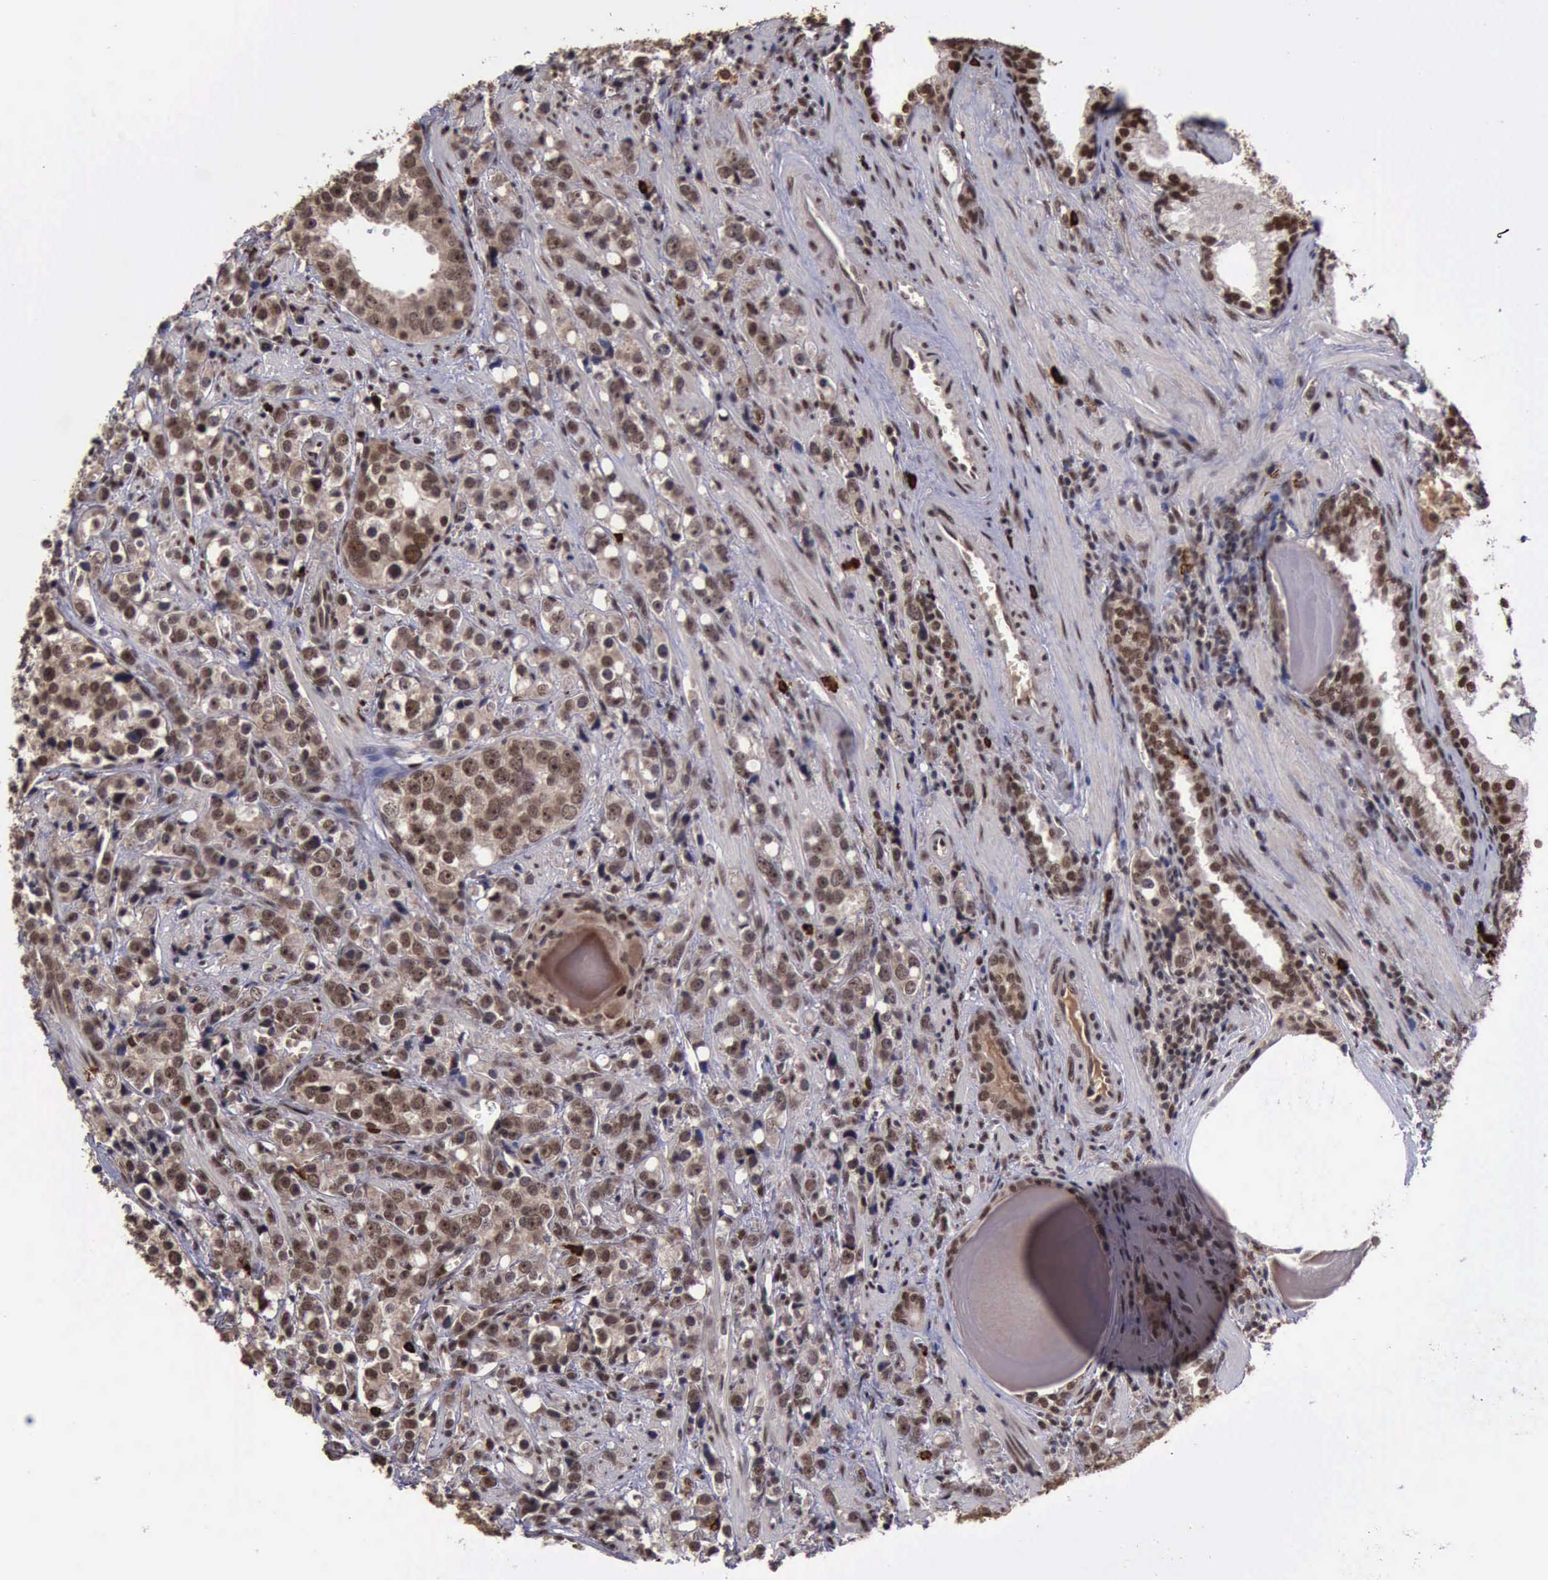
{"staining": {"intensity": "moderate", "quantity": ">75%", "location": "cytoplasmic/membranous,nuclear"}, "tissue": "prostate cancer", "cell_type": "Tumor cells", "image_type": "cancer", "snomed": [{"axis": "morphology", "description": "Adenocarcinoma, High grade"}, {"axis": "topography", "description": "Prostate"}], "caption": "A micrograph of human prostate adenocarcinoma (high-grade) stained for a protein demonstrates moderate cytoplasmic/membranous and nuclear brown staining in tumor cells. The staining is performed using DAB (3,3'-diaminobenzidine) brown chromogen to label protein expression. The nuclei are counter-stained blue using hematoxylin.", "gene": "TRMT2A", "patient": {"sex": "male", "age": 71}}